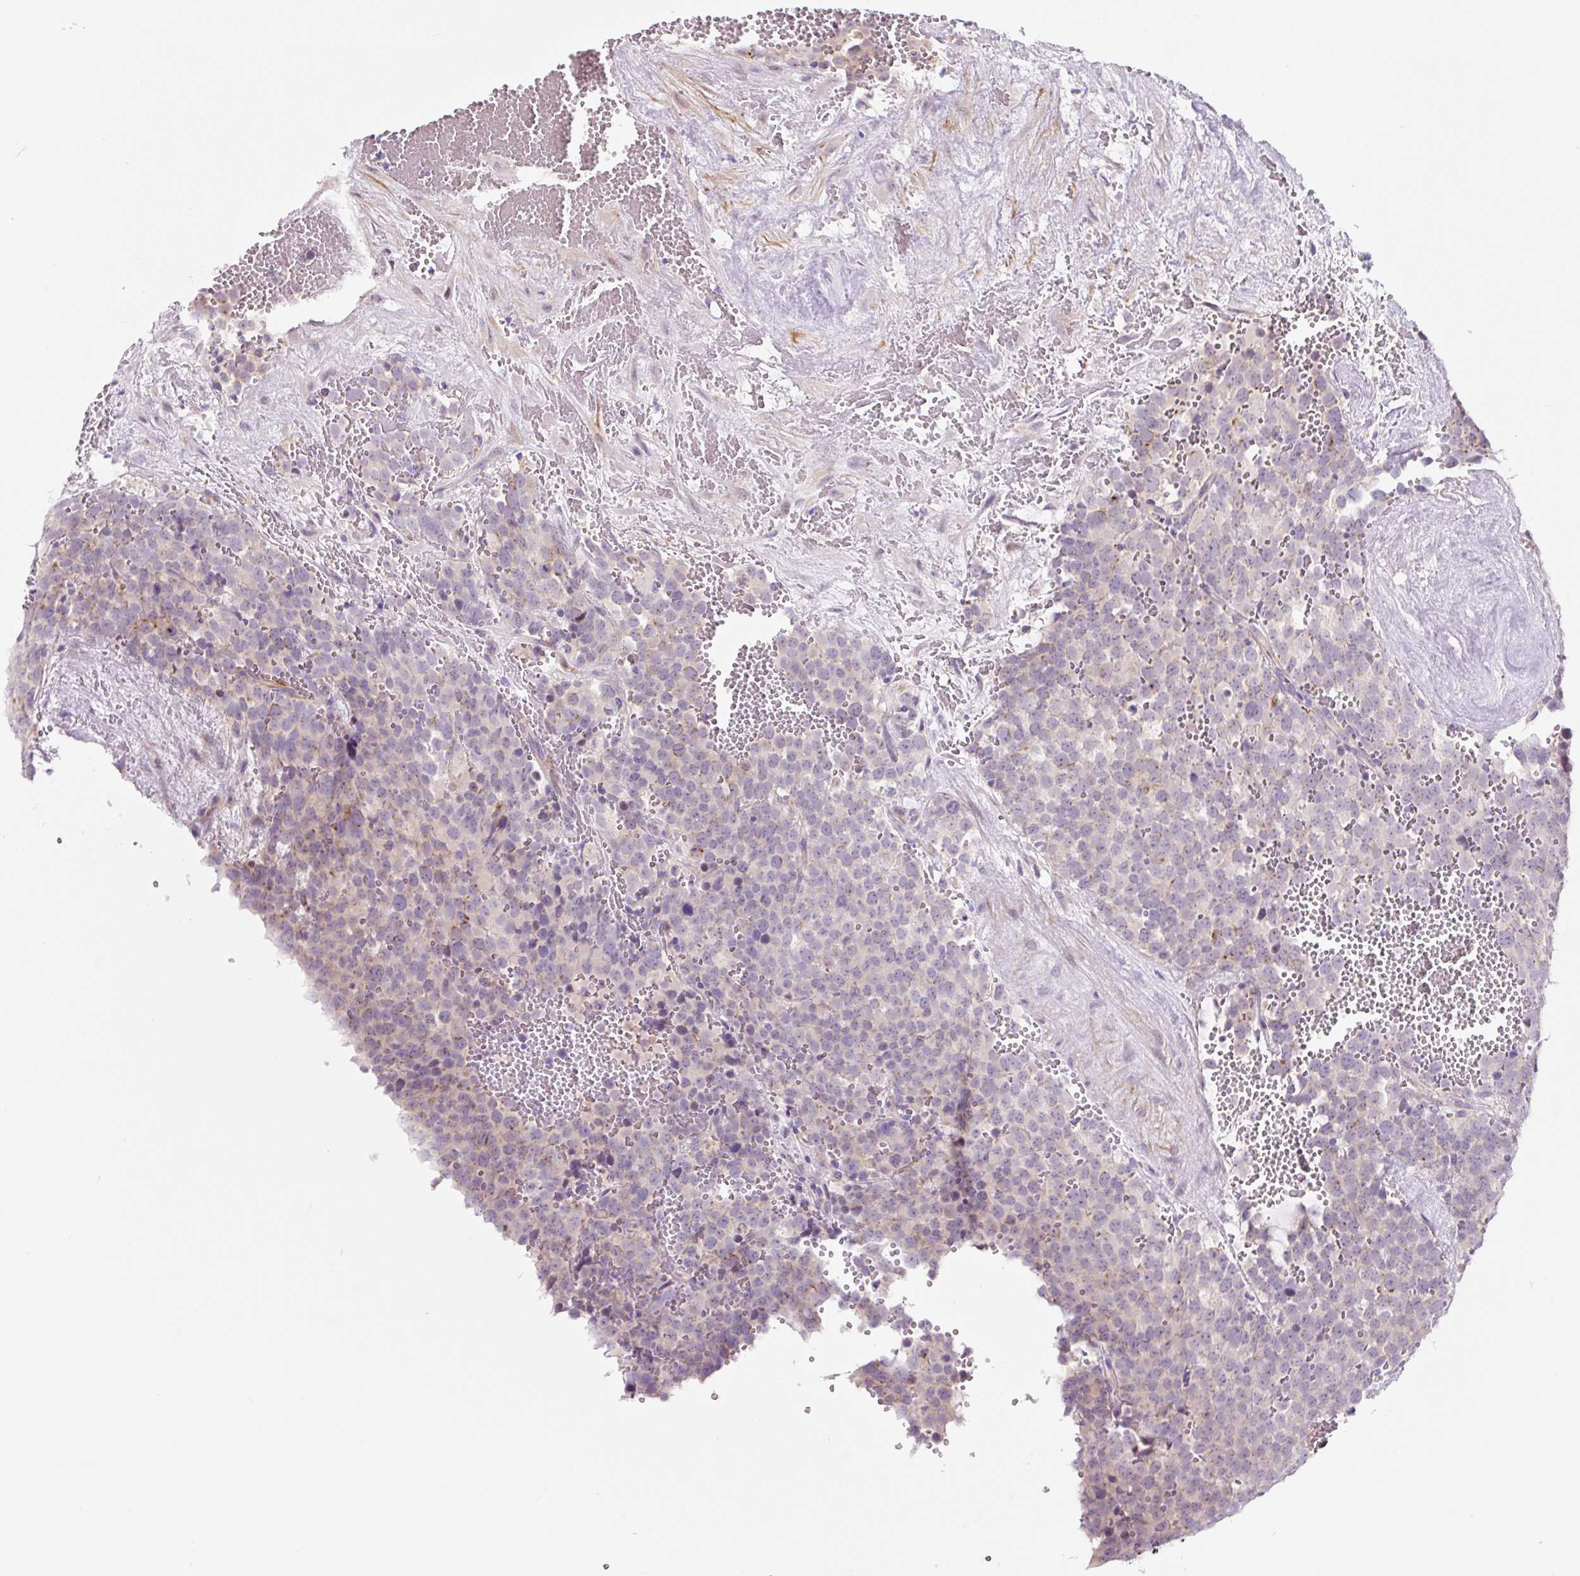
{"staining": {"intensity": "moderate", "quantity": "<25%", "location": "cytoplasmic/membranous"}, "tissue": "testis cancer", "cell_type": "Tumor cells", "image_type": "cancer", "snomed": [{"axis": "morphology", "description": "Seminoma, NOS"}, {"axis": "topography", "description": "Testis"}], "caption": "Seminoma (testis) stained for a protein demonstrates moderate cytoplasmic/membranous positivity in tumor cells.", "gene": "CCL25", "patient": {"sex": "male", "age": 71}}